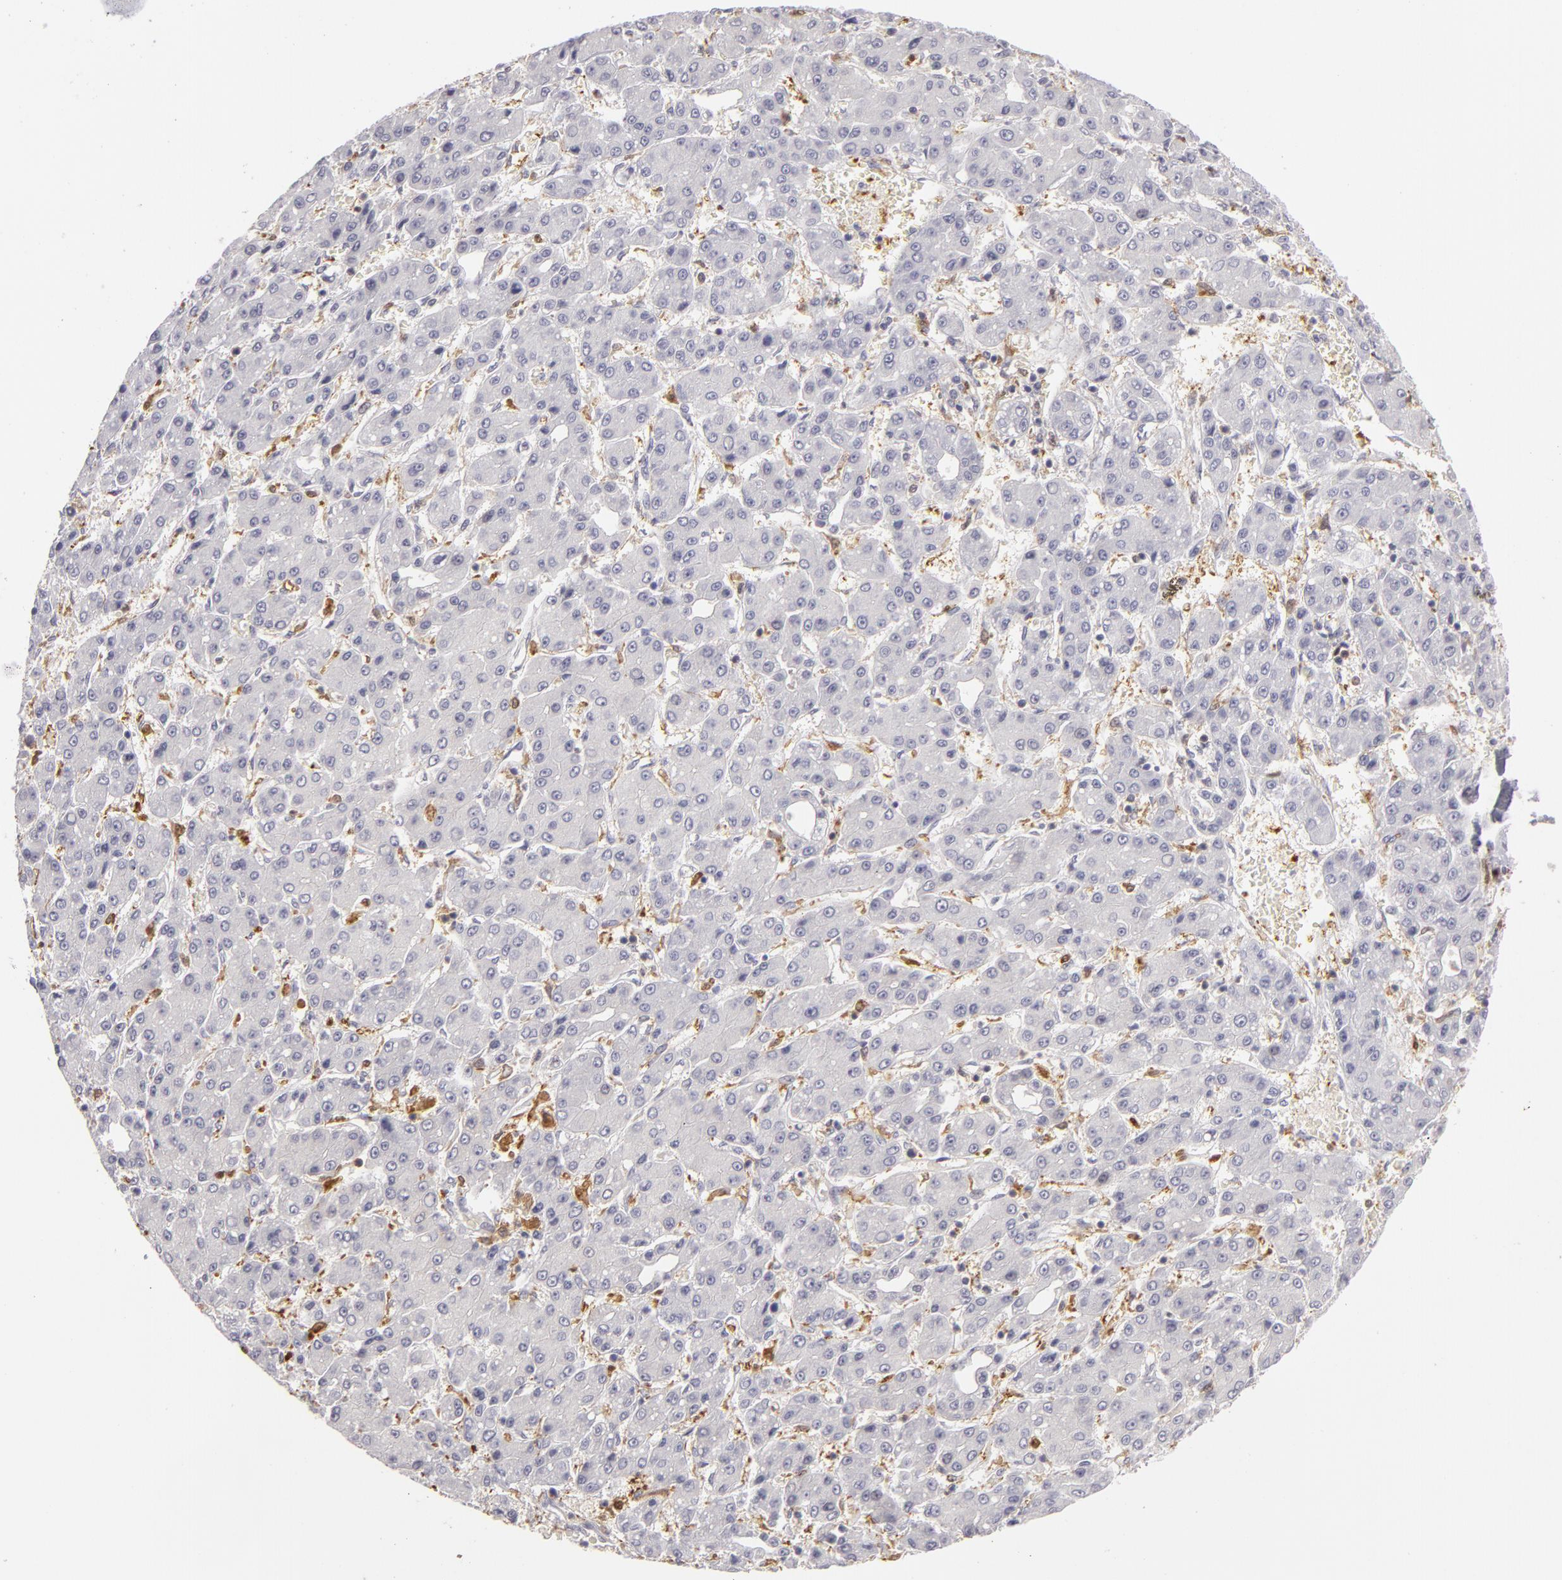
{"staining": {"intensity": "negative", "quantity": "none", "location": "none"}, "tissue": "liver cancer", "cell_type": "Tumor cells", "image_type": "cancer", "snomed": [{"axis": "morphology", "description": "Carcinoma, Hepatocellular, NOS"}, {"axis": "topography", "description": "Liver"}], "caption": "IHC photomicrograph of neoplastic tissue: liver hepatocellular carcinoma stained with DAB (3,3'-diaminobenzidine) displays no significant protein positivity in tumor cells. (DAB (3,3'-diaminobenzidine) IHC visualized using brightfield microscopy, high magnification).", "gene": "GNPDA1", "patient": {"sex": "male", "age": 69}}